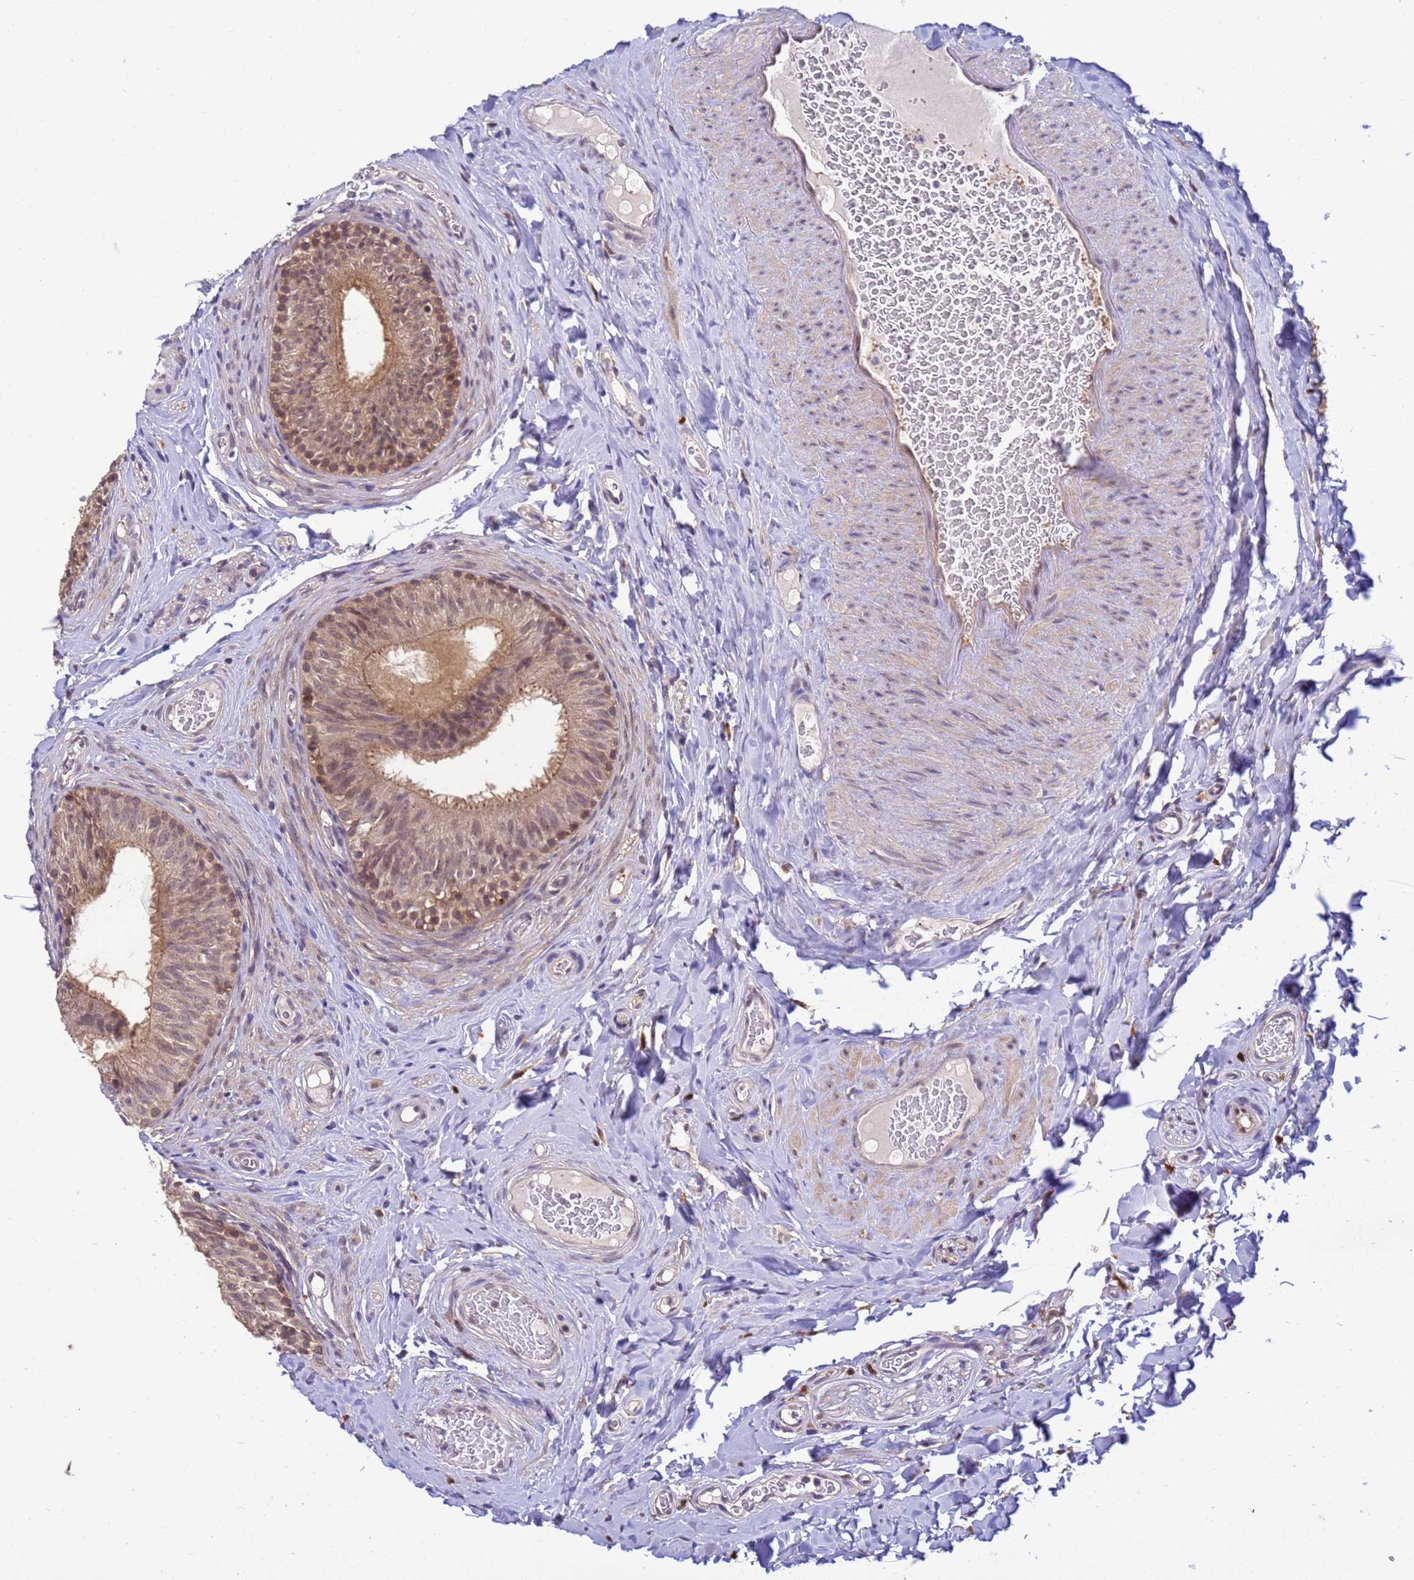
{"staining": {"intensity": "moderate", "quantity": ">75%", "location": "cytoplasmic/membranous,nuclear"}, "tissue": "epididymis", "cell_type": "Glandular cells", "image_type": "normal", "snomed": [{"axis": "morphology", "description": "Normal tissue, NOS"}, {"axis": "topography", "description": "Epididymis"}], "caption": "Brown immunohistochemical staining in benign epididymis demonstrates moderate cytoplasmic/membranous,nuclear expression in about >75% of glandular cells.", "gene": "NPEPPS", "patient": {"sex": "male", "age": 34}}